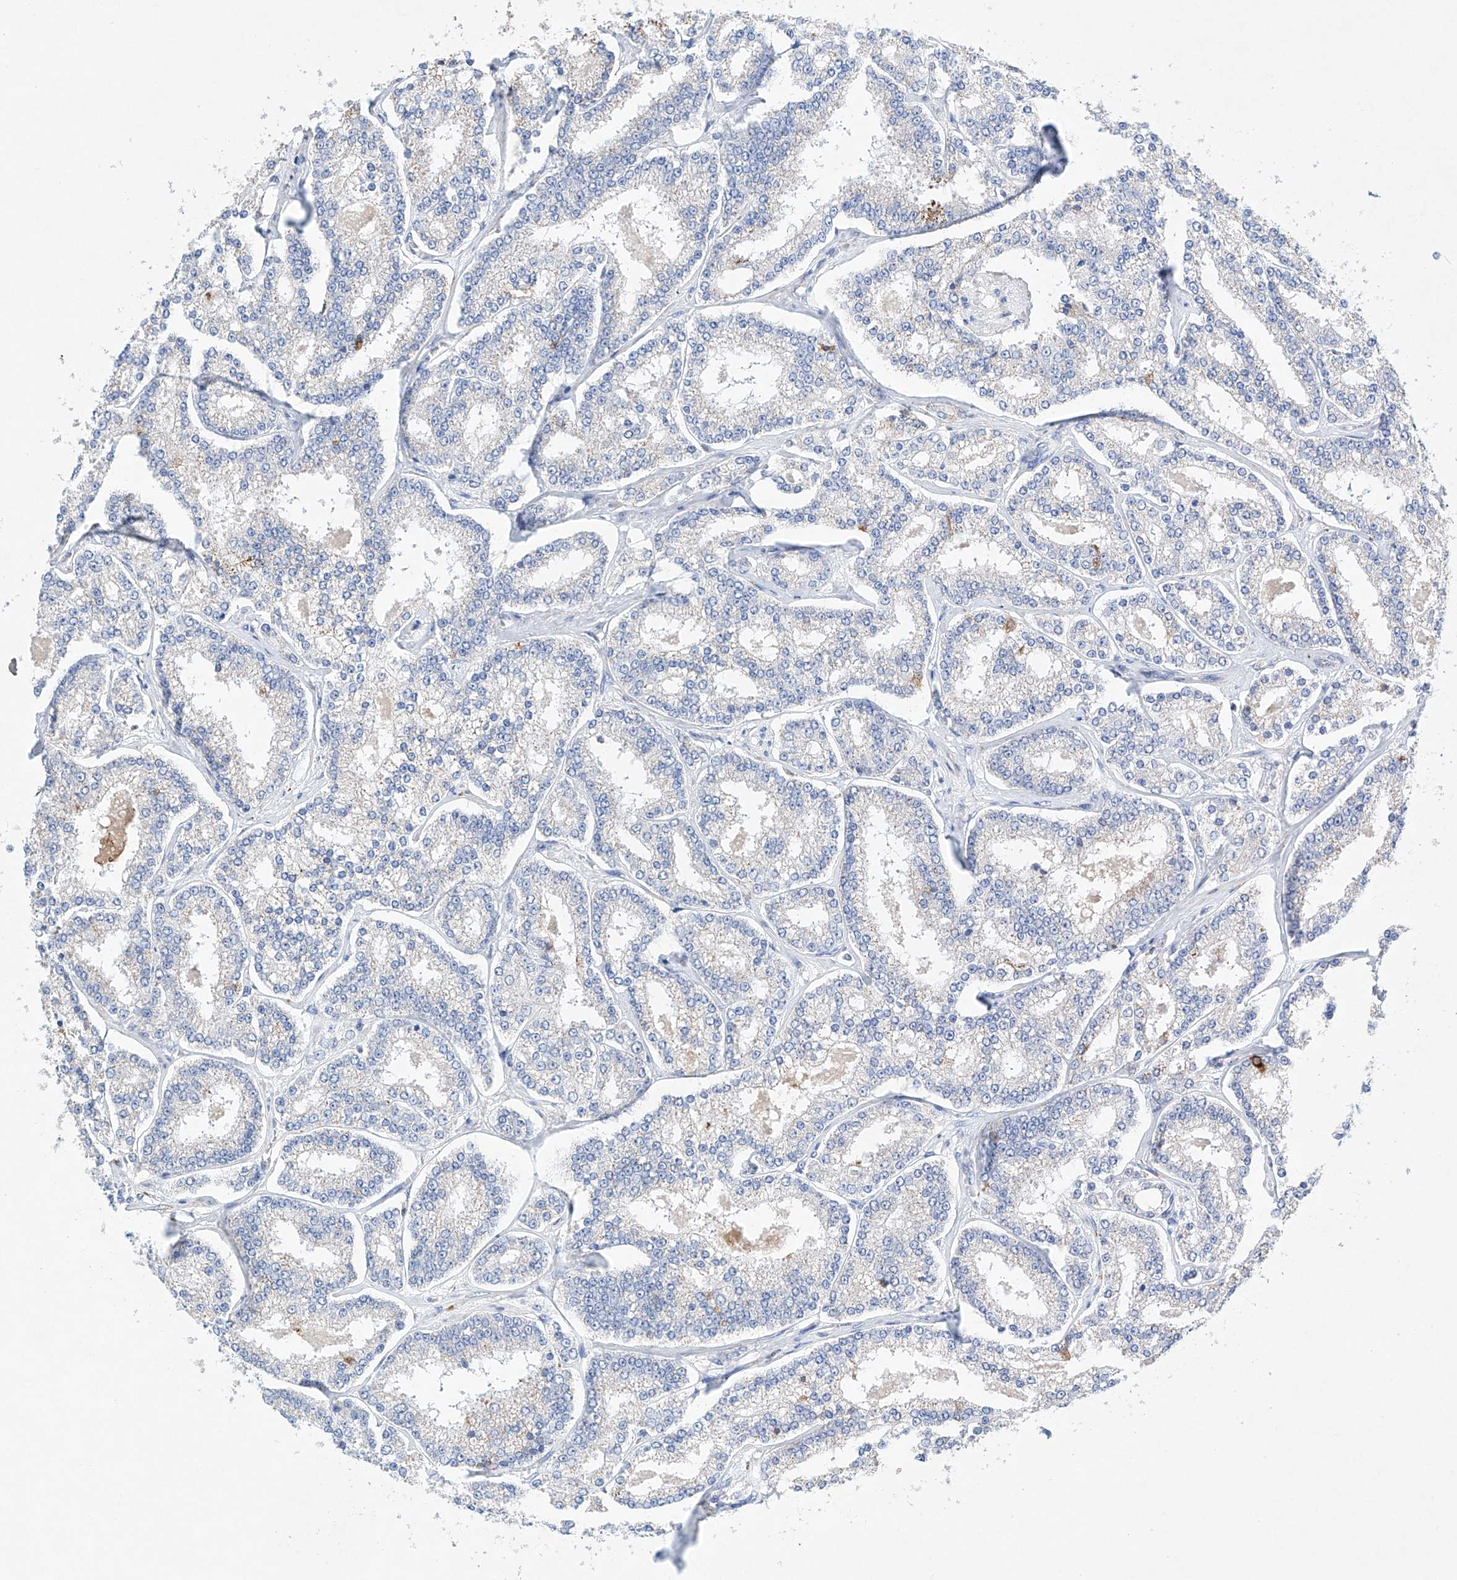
{"staining": {"intensity": "negative", "quantity": "none", "location": "none"}, "tissue": "prostate cancer", "cell_type": "Tumor cells", "image_type": "cancer", "snomed": [{"axis": "morphology", "description": "Normal tissue, NOS"}, {"axis": "morphology", "description": "Adenocarcinoma, High grade"}, {"axis": "topography", "description": "Prostate"}], "caption": "Immunohistochemical staining of prostate cancer (high-grade adenocarcinoma) shows no significant positivity in tumor cells.", "gene": "NRROS", "patient": {"sex": "male", "age": 83}}